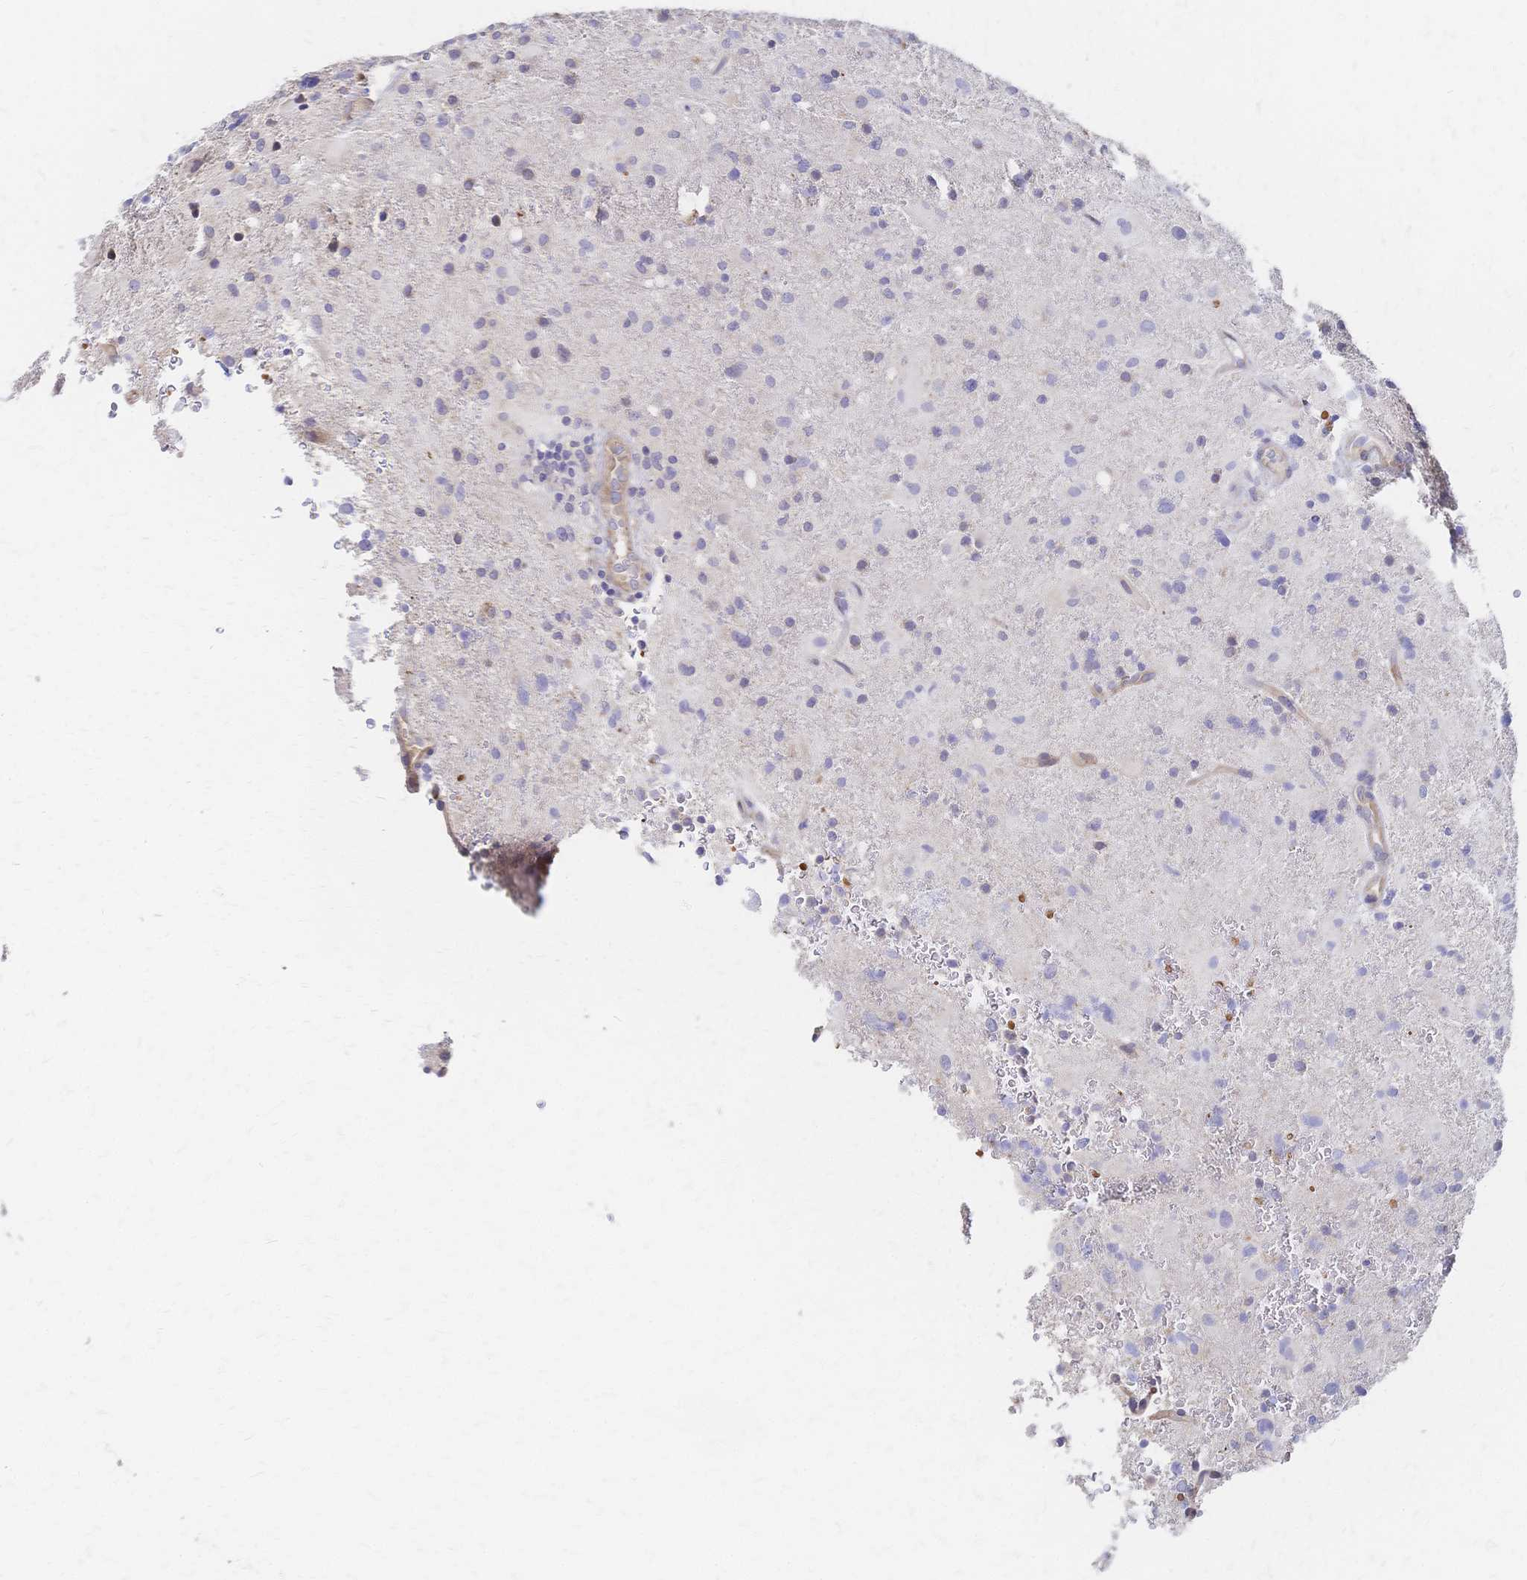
{"staining": {"intensity": "negative", "quantity": "none", "location": "none"}, "tissue": "glioma", "cell_type": "Tumor cells", "image_type": "cancer", "snomed": [{"axis": "morphology", "description": "Glioma, malignant, High grade"}, {"axis": "topography", "description": "Brain"}], "caption": "Photomicrograph shows no protein expression in tumor cells of malignant glioma (high-grade) tissue. The staining is performed using DAB (3,3'-diaminobenzidine) brown chromogen with nuclei counter-stained in using hematoxylin.", "gene": "SLC5A1", "patient": {"sex": "male", "age": 53}}